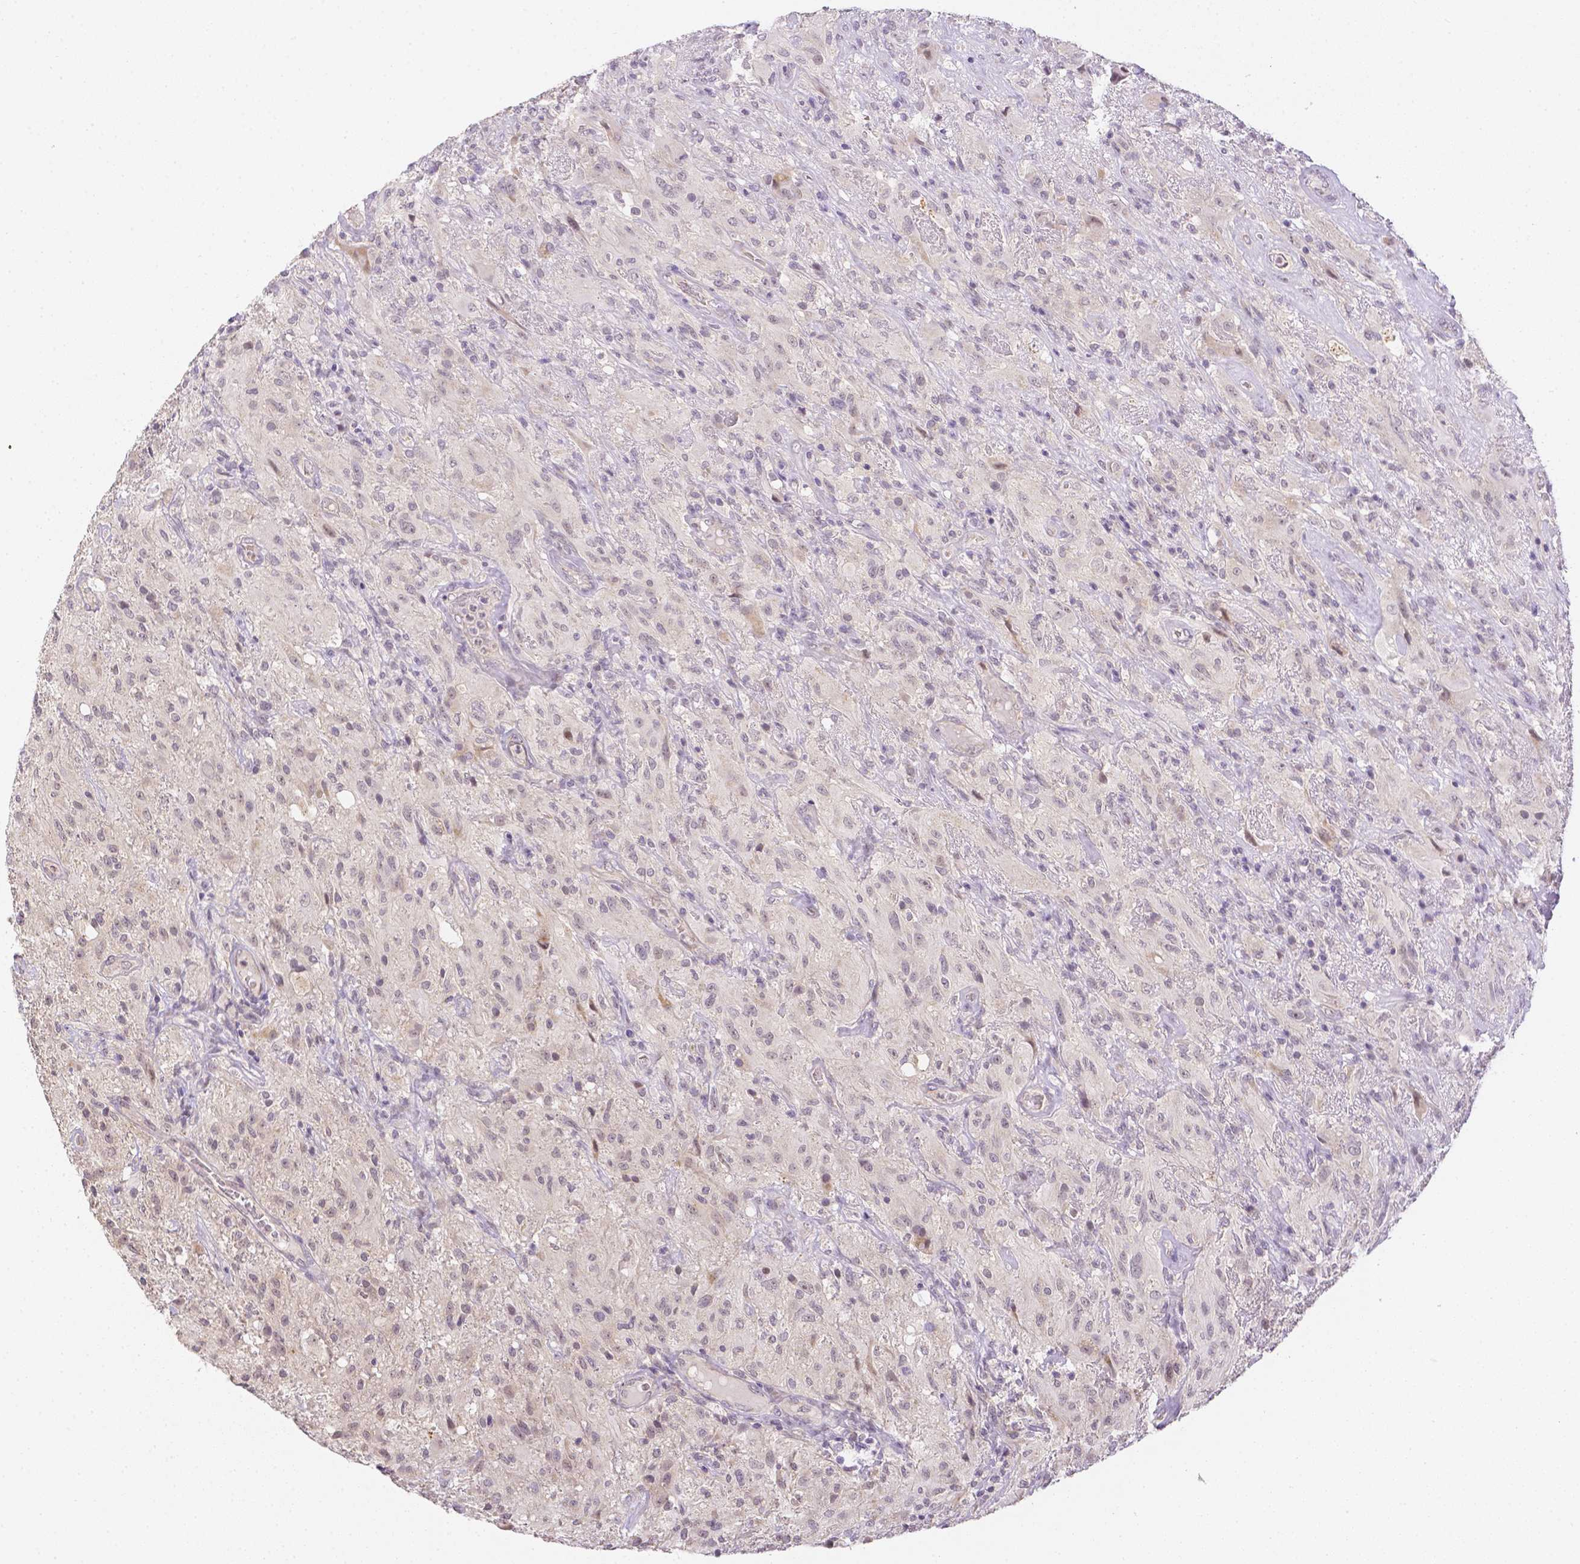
{"staining": {"intensity": "weak", "quantity": "<25%", "location": "nuclear"}, "tissue": "glioma", "cell_type": "Tumor cells", "image_type": "cancer", "snomed": [{"axis": "morphology", "description": "Glioma, malignant, High grade"}, {"axis": "topography", "description": "Brain"}], "caption": "Immunohistochemistry image of neoplastic tissue: glioma stained with DAB exhibits no significant protein positivity in tumor cells.", "gene": "ZNF280B", "patient": {"sex": "male", "age": 46}}